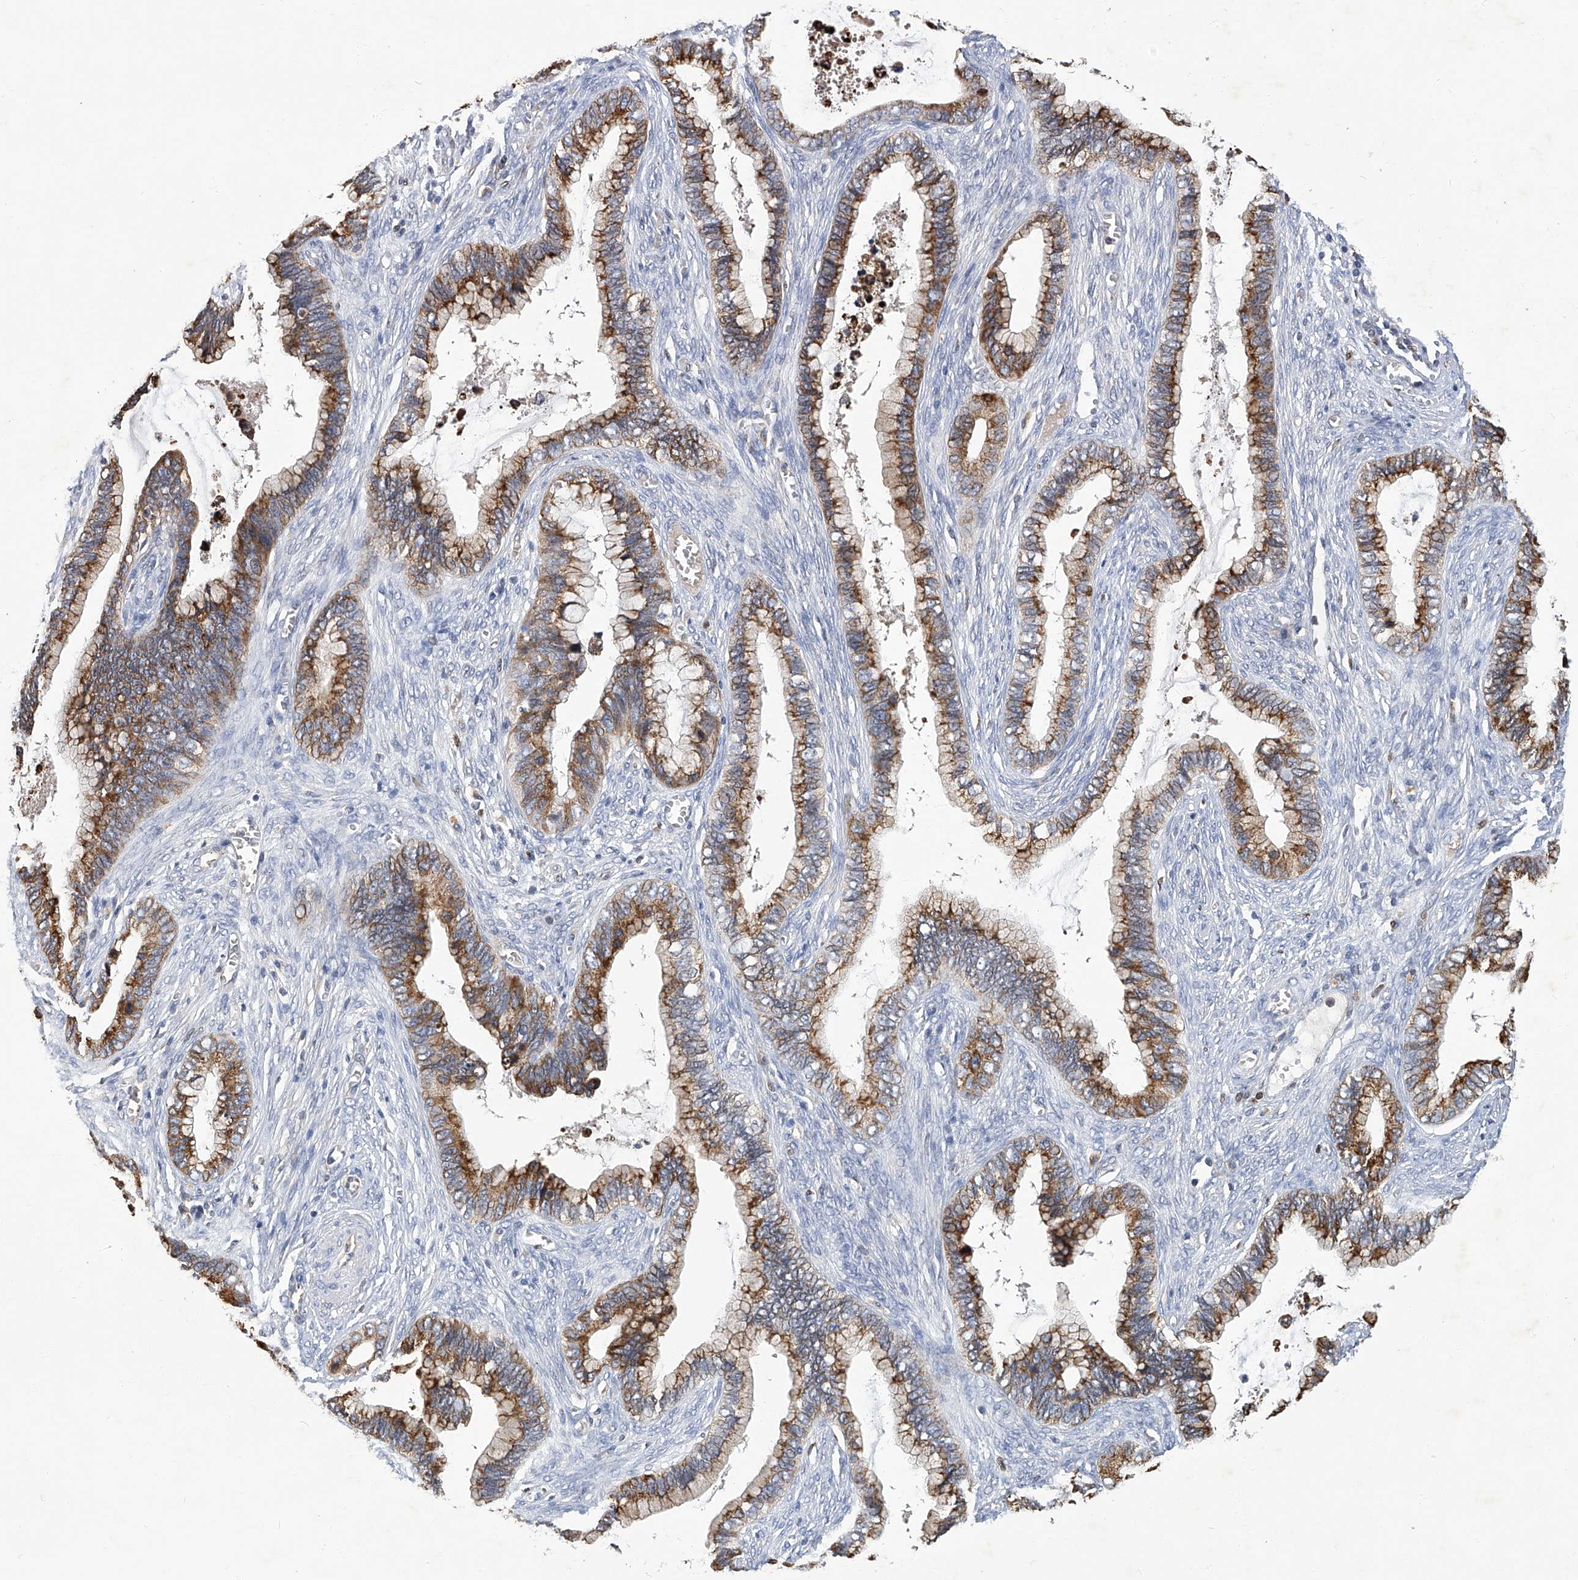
{"staining": {"intensity": "moderate", "quantity": ">75%", "location": "cytoplasmic/membranous"}, "tissue": "cervical cancer", "cell_type": "Tumor cells", "image_type": "cancer", "snomed": [{"axis": "morphology", "description": "Adenocarcinoma, NOS"}, {"axis": "topography", "description": "Cervix"}], "caption": "Cervical adenocarcinoma tissue exhibits moderate cytoplasmic/membranous expression in about >75% of tumor cells, visualized by immunohistochemistry.", "gene": "TGFBR1", "patient": {"sex": "female", "age": 44}}